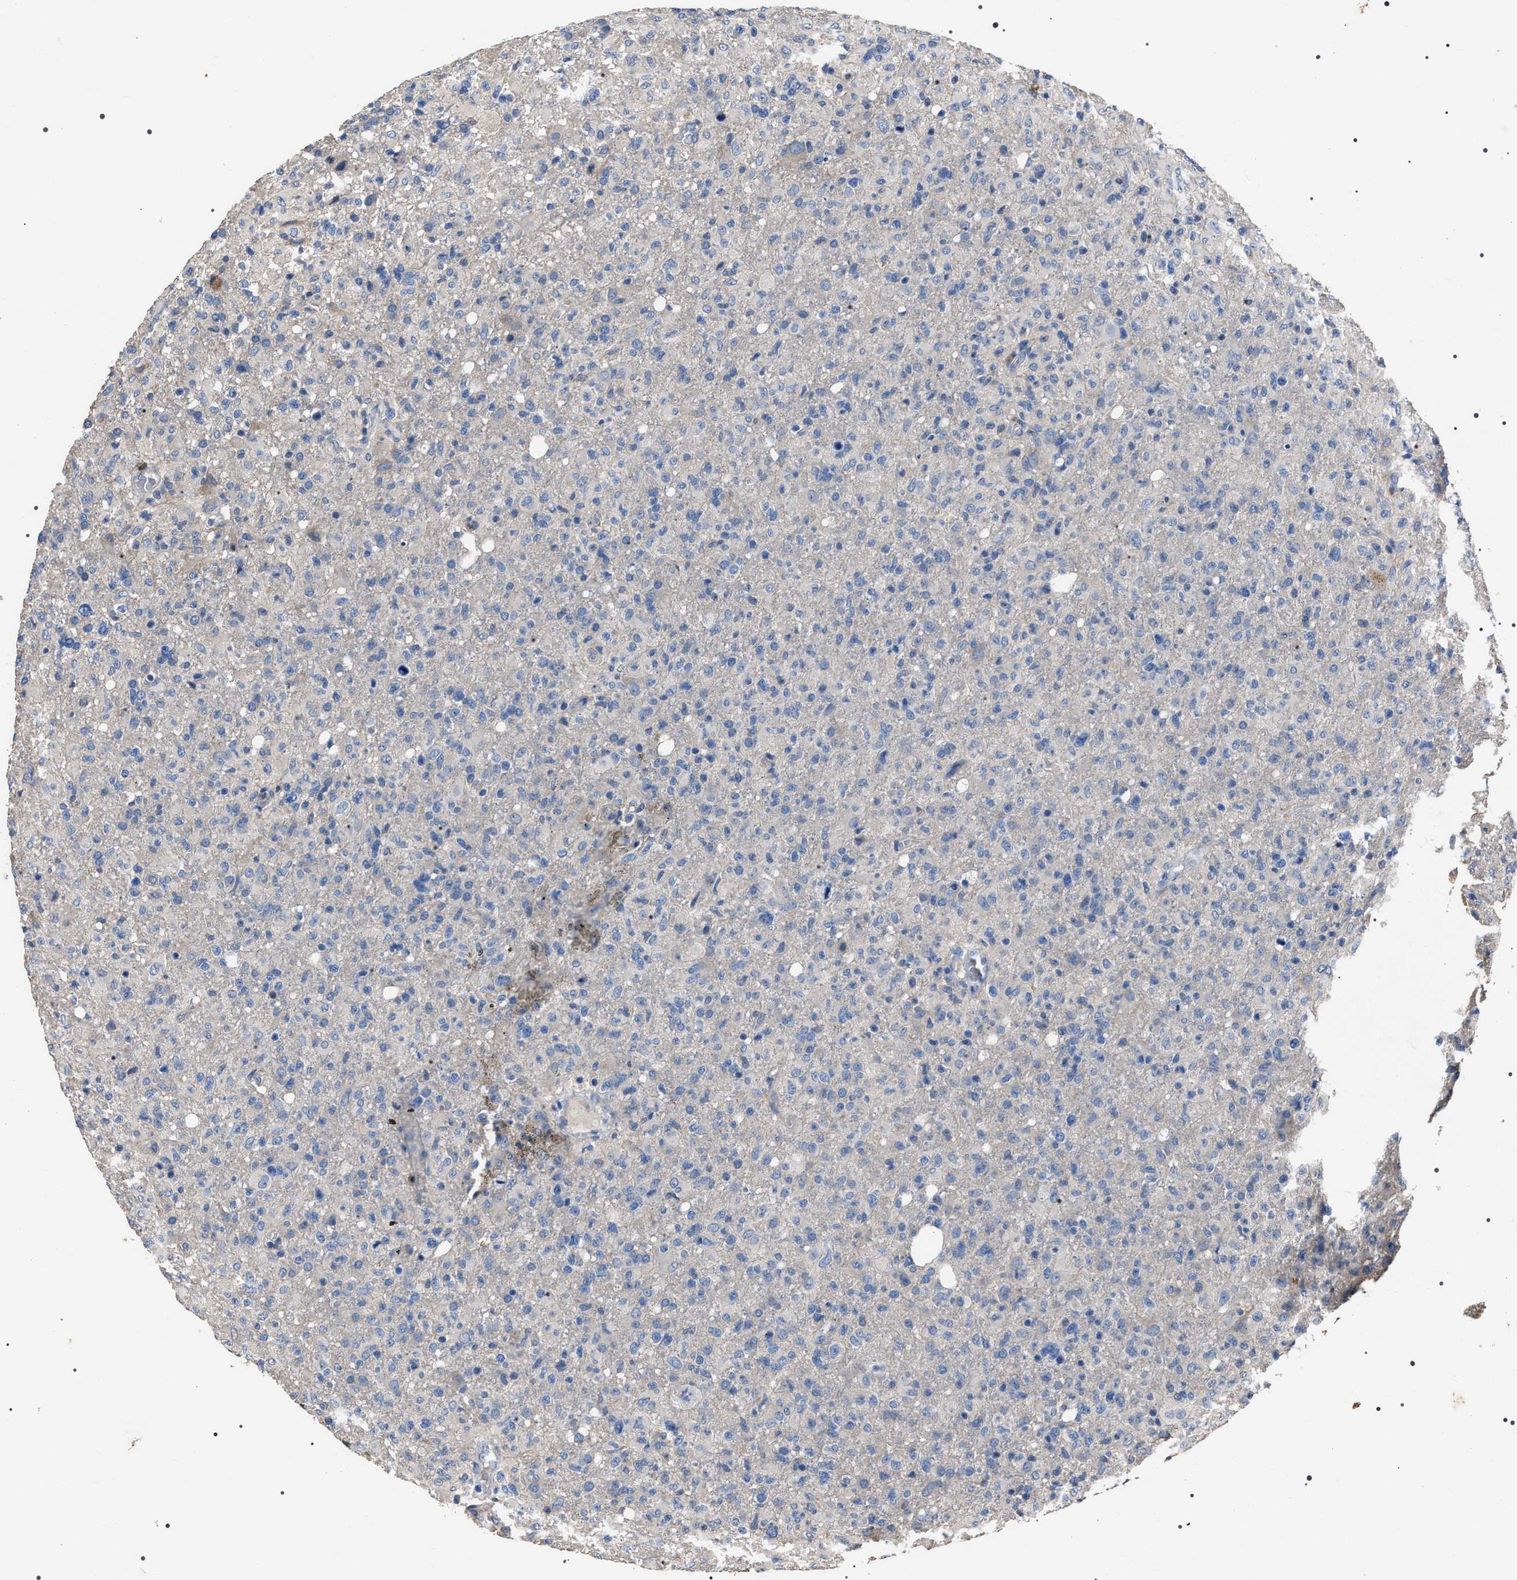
{"staining": {"intensity": "negative", "quantity": "none", "location": "none"}, "tissue": "glioma", "cell_type": "Tumor cells", "image_type": "cancer", "snomed": [{"axis": "morphology", "description": "Glioma, malignant, High grade"}, {"axis": "topography", "description": "Brain"}], "caption": "This is an IHC micrograph of human glioma. There is no expression in tumor cells.", "gene": "TRIM54", "patient": {"sex": "female", "age": 57}}